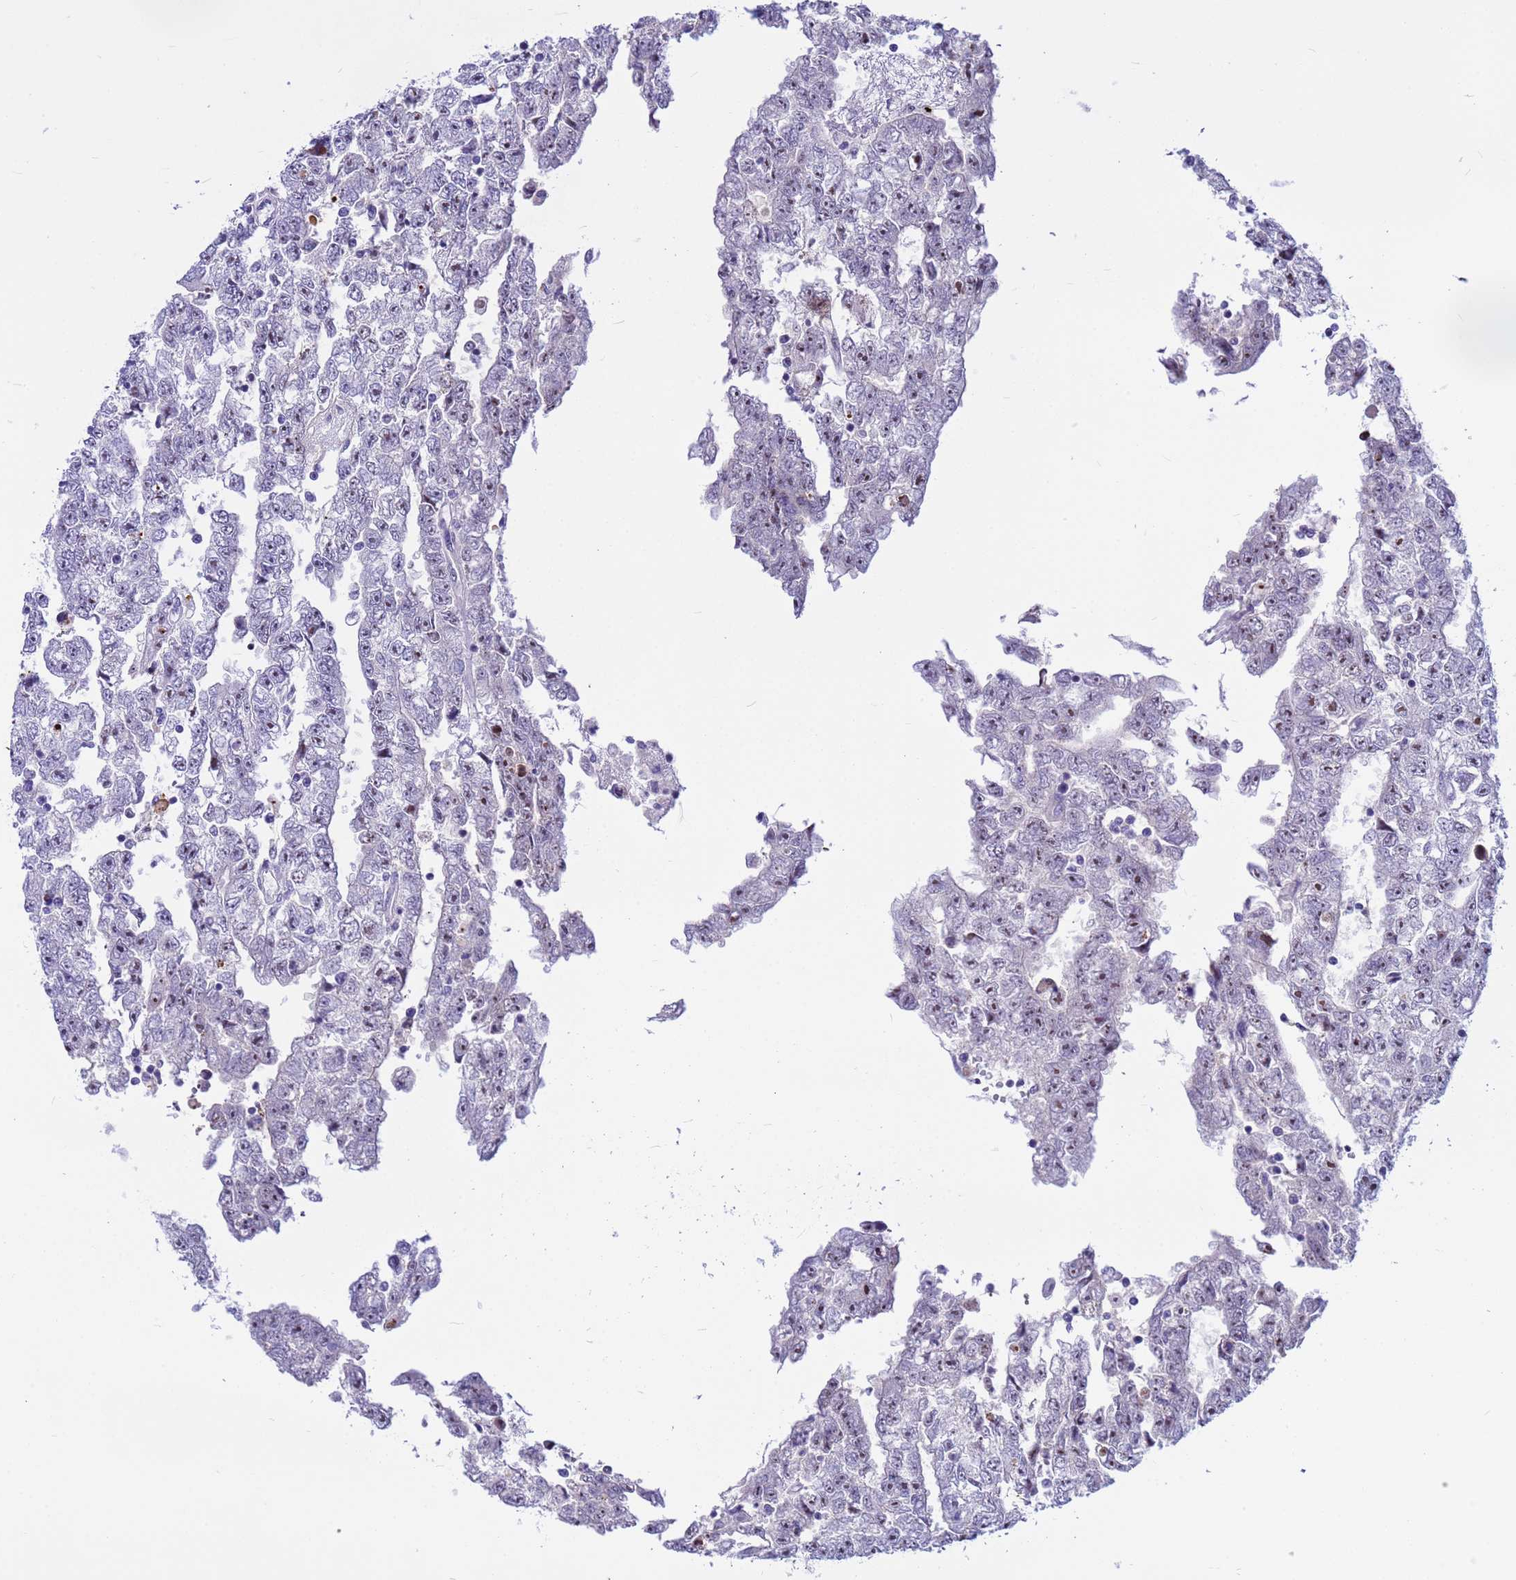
{"staining": {"intensity": "moderate", "quantity": "<25%", "location": "nuclear"}, "tissue": "testis cancer", "cell_type": "Tumor cells", "image_type": "cancer", "snomed": [{"axis": "morphology", "description": "Carcinoma, Embryonal, NOS"}, {"axis": "topography", "description": "Testis"}], "caption": "Protein analysis of embryonal carcinoma (testis) tissue displays moderate nuclear staining in about <25% of tumor cells. Using DAB (3,3'-diaminobenzidine) (brown) and hematoxylin (blue) stains, captured at high magnification using brightfield microscopy.", "gene": "DMRTC2", "patient": {"sex": "male", "age": 25}}